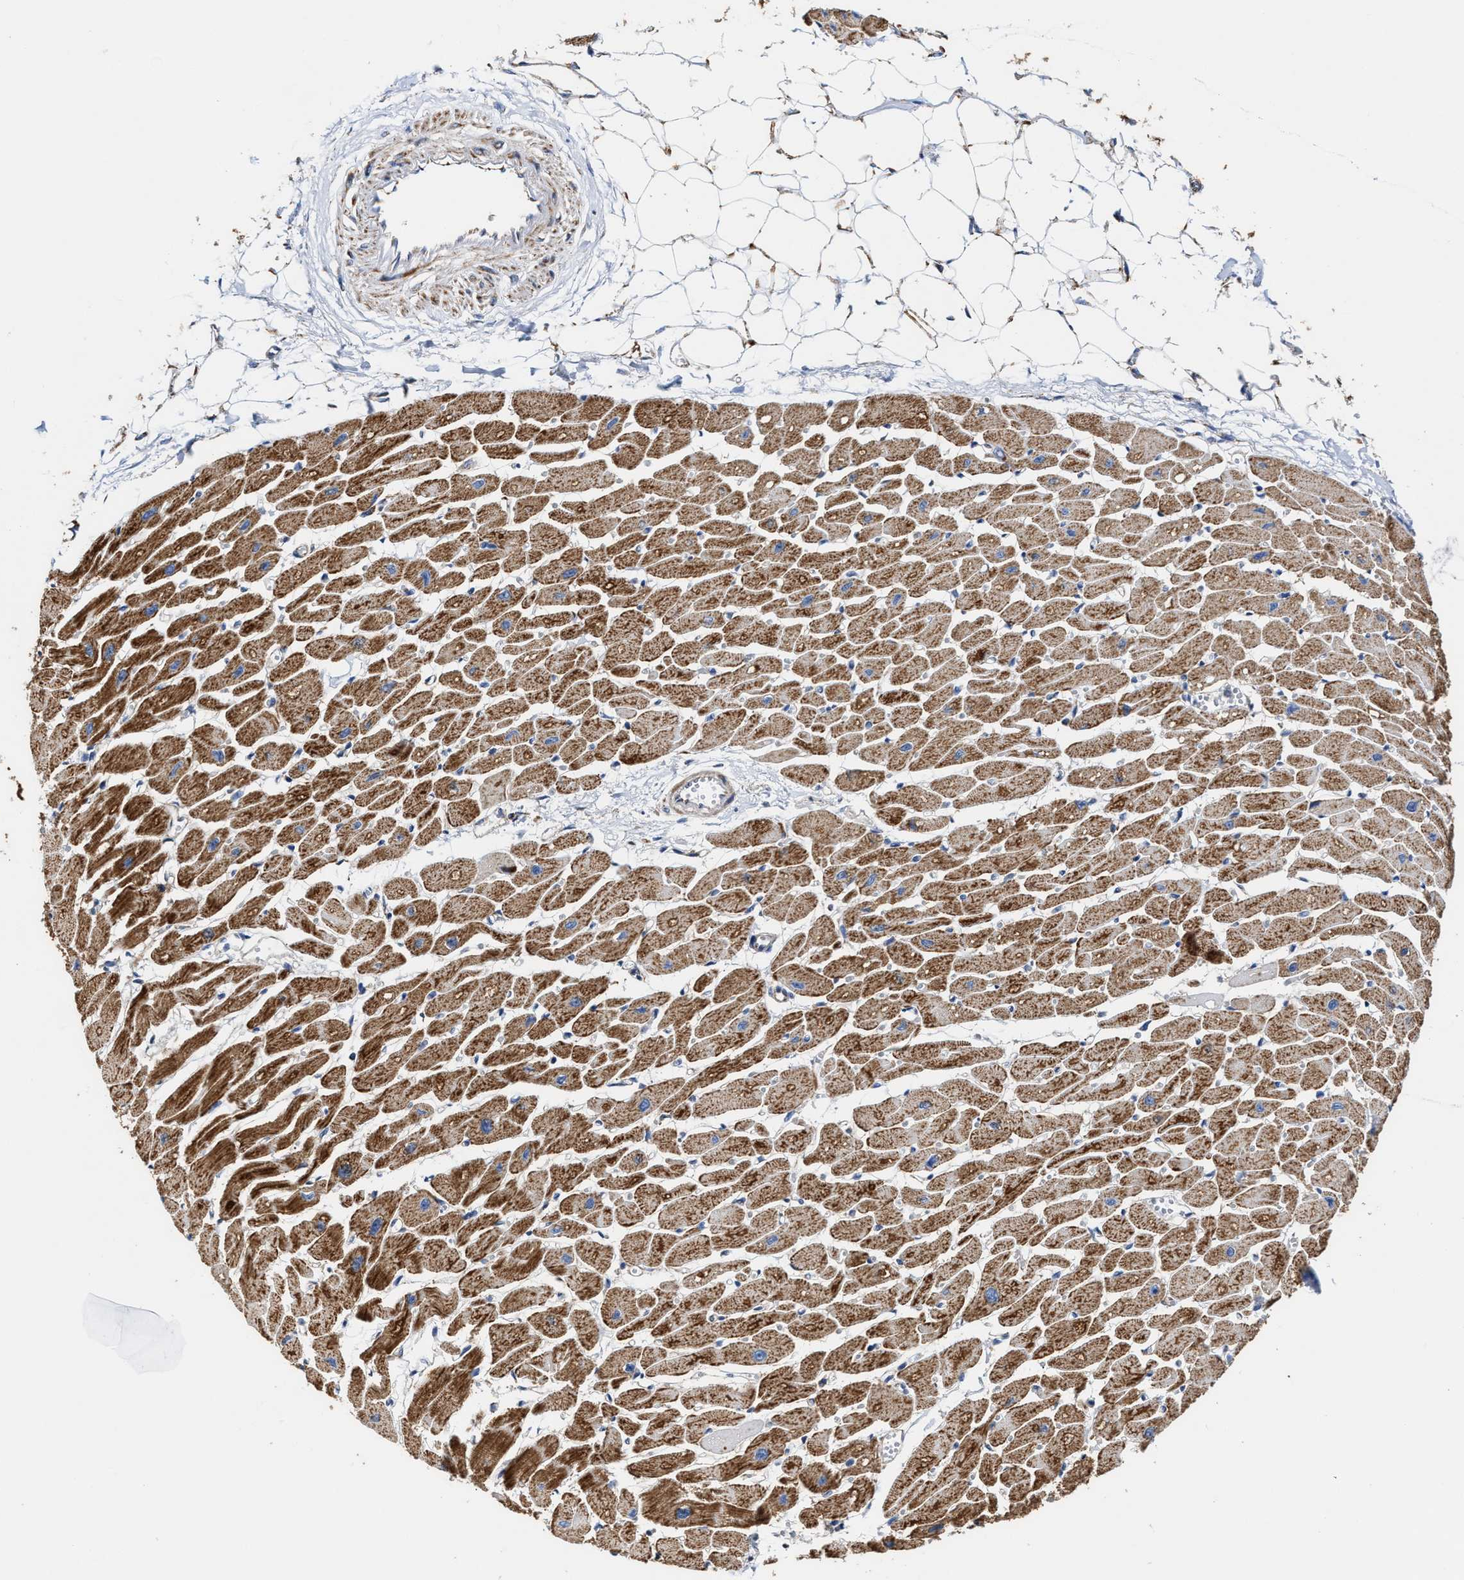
{"staining": {"intensity": "strong", "quantity": ">75%", "location": "cytoplasmic/membranous"}, "tissue": "heart muscle", "cell_type": "Cardiomyocytes", "image_type": "normal", "snomed": [{"axis": "morphology", "description": "Normal tissue, NOS"}, {"axis": "topography", "description": "Heart"}], "caption": "Immunohistochemical staining of unremarkable heart muscle exhibits high levels of strong cytoplasmic/membranous staining in about >75% of cardiomyocytes.", "gene": "MECR", "patient": {"sex": "female", "age": 54}}